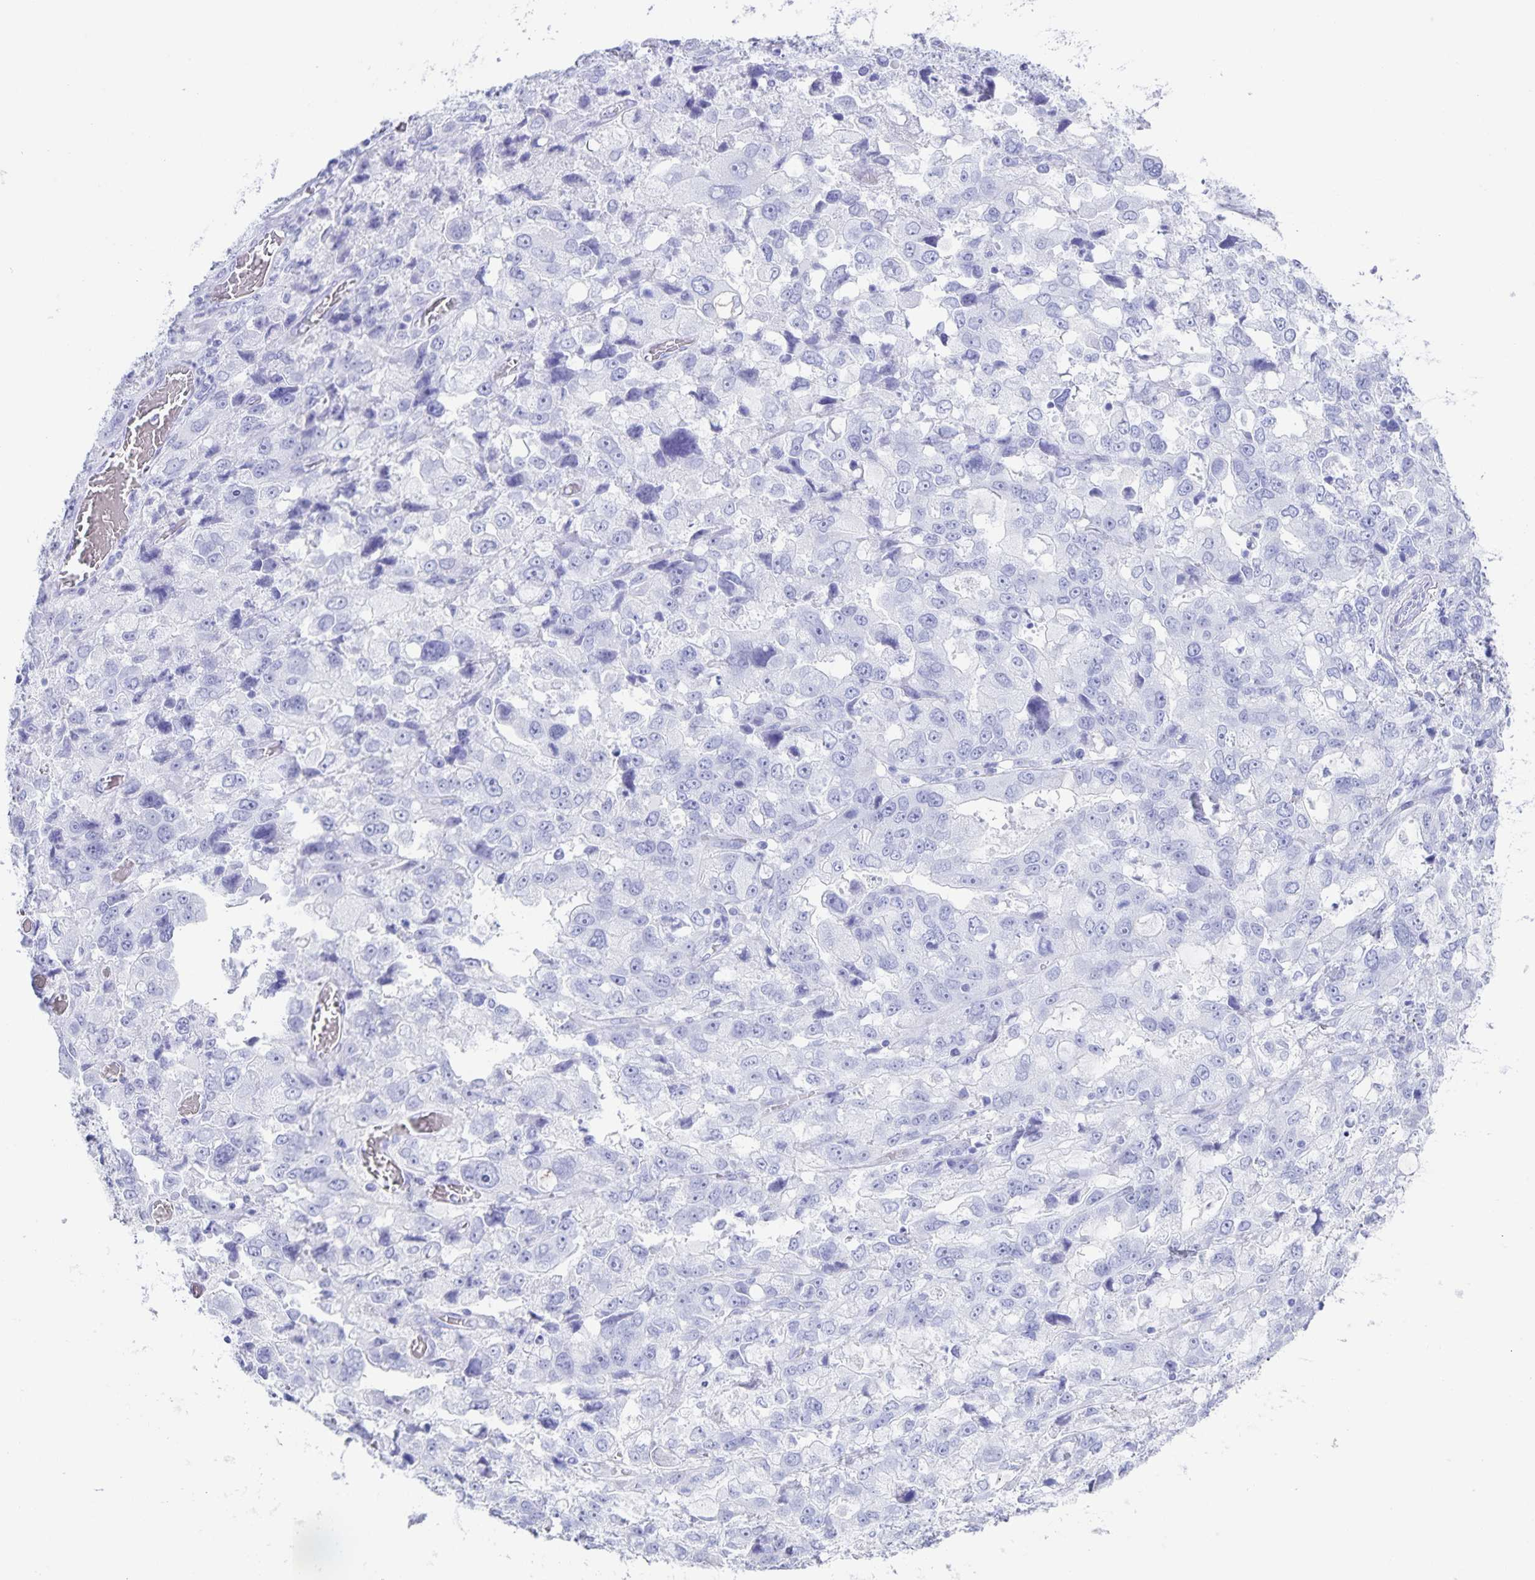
{"staining": {"intensity": "negative", "quantity": "none", "location": "none"}, "tissue": "stomach cancer", "cell_type": "Tumor cells", "image_type": "cancer", "snomed": [{"axis": "morphology", "description": "Adenocarcinoma, NOS"}, {"axis": "topography", "description": "Stomach, upper"}], "caption": "An immunohistochemistry histopathology image of stomach adenocarcinoma is shown. There is no staining in tumor cells of stomach adenocarcinoma.", "gene": "AQP4", "patient": {"sex": "female", "age": 81}}